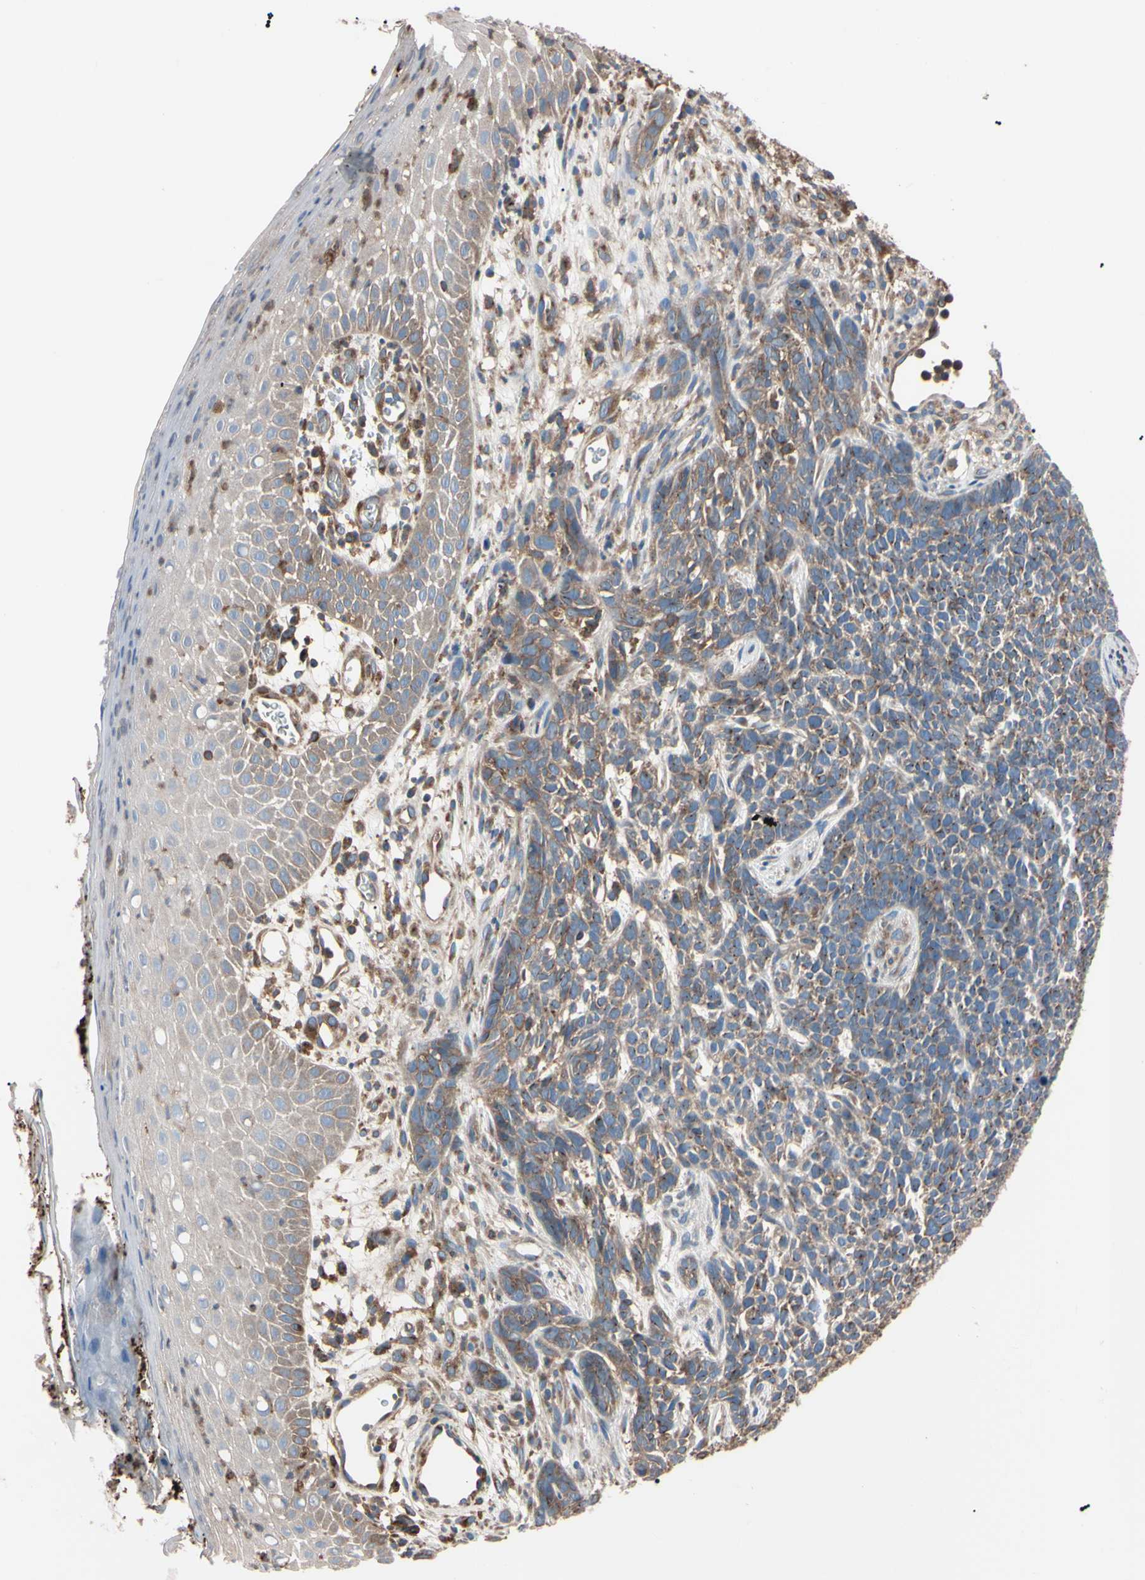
{"staining": {"intensity": "weak", "quantity": ">75%", "location": "cytoplasmic/membranous"}, "tissue": "skin cancer", "cell_type": "Tumor cells", "image_type": "cancer", "snomed": [{"axis": "morphology", "description": "Basal cell carcinoma"}, {"axis": "topography", "description": "Skin"}], "caption": "This photomicrograph displays skin cancer (basal cell carcinoma) stained with immunohistochemistry (IHC) to label a protein in brown. The cytoplasmic/membranous of tumor cells show weak positivity for the protein. Nuclei are counter-stained blue.", "gene": "PRKACA", "patient": {"sex": "female", "age": 84}}